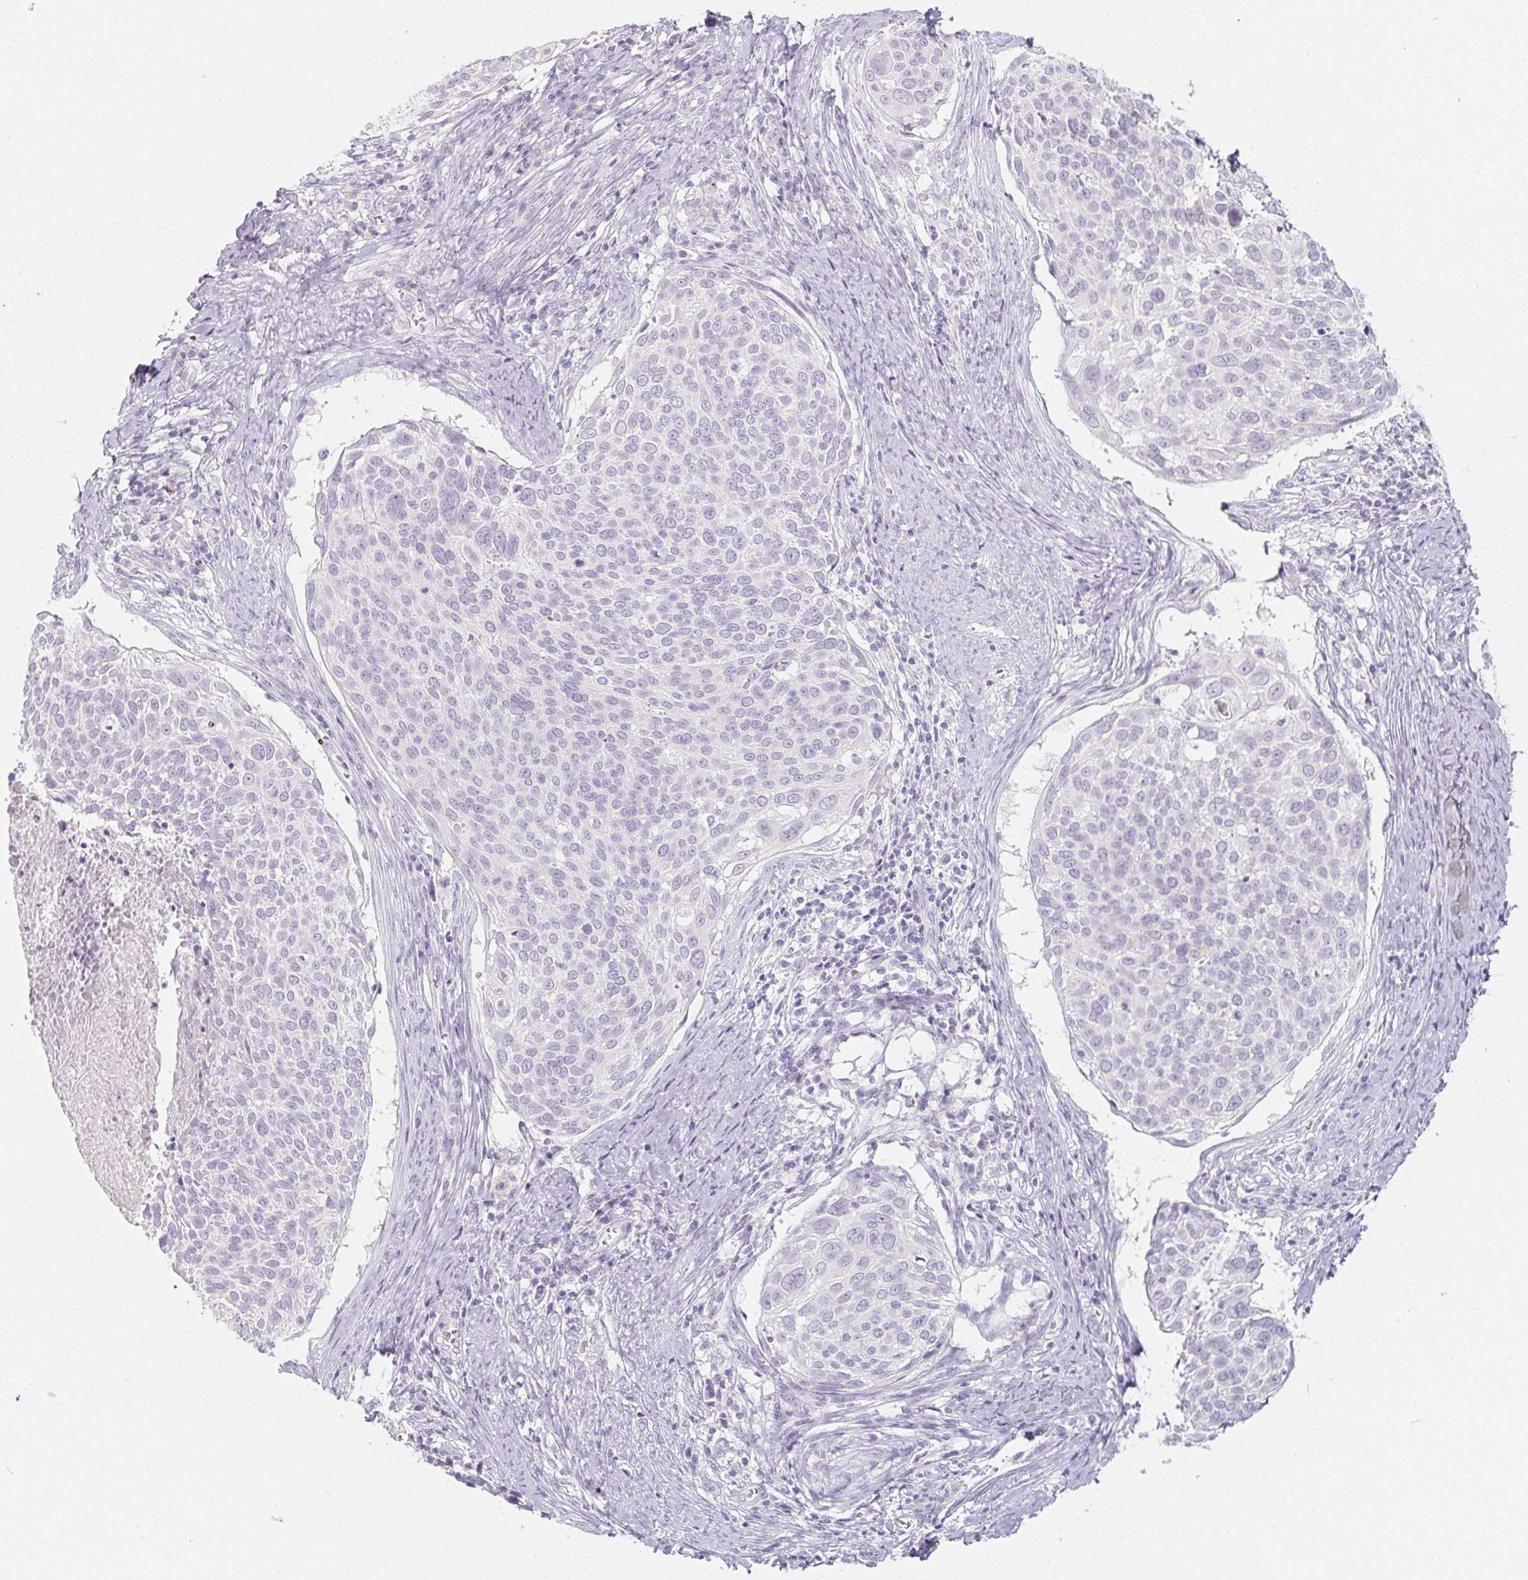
{"staining": {"intensity": "negative", "quantity": "none", "location": "none"}, "tissue": "cervical cancer", "cell_type": "Tumor cells", "image_type": "cancer", "snomed": [{"axis": "morphology", "description": "Squamous cell carcinoma, NOS"}, {"axis": "topography", "description": "Cervix"}], "caption": "The micrograph reveals no significant expression in tumor cells of cervical squamous cell carcinoma.", "gene": "GLIPR1L1", "patient": {"sex": "female", "age": 39}}